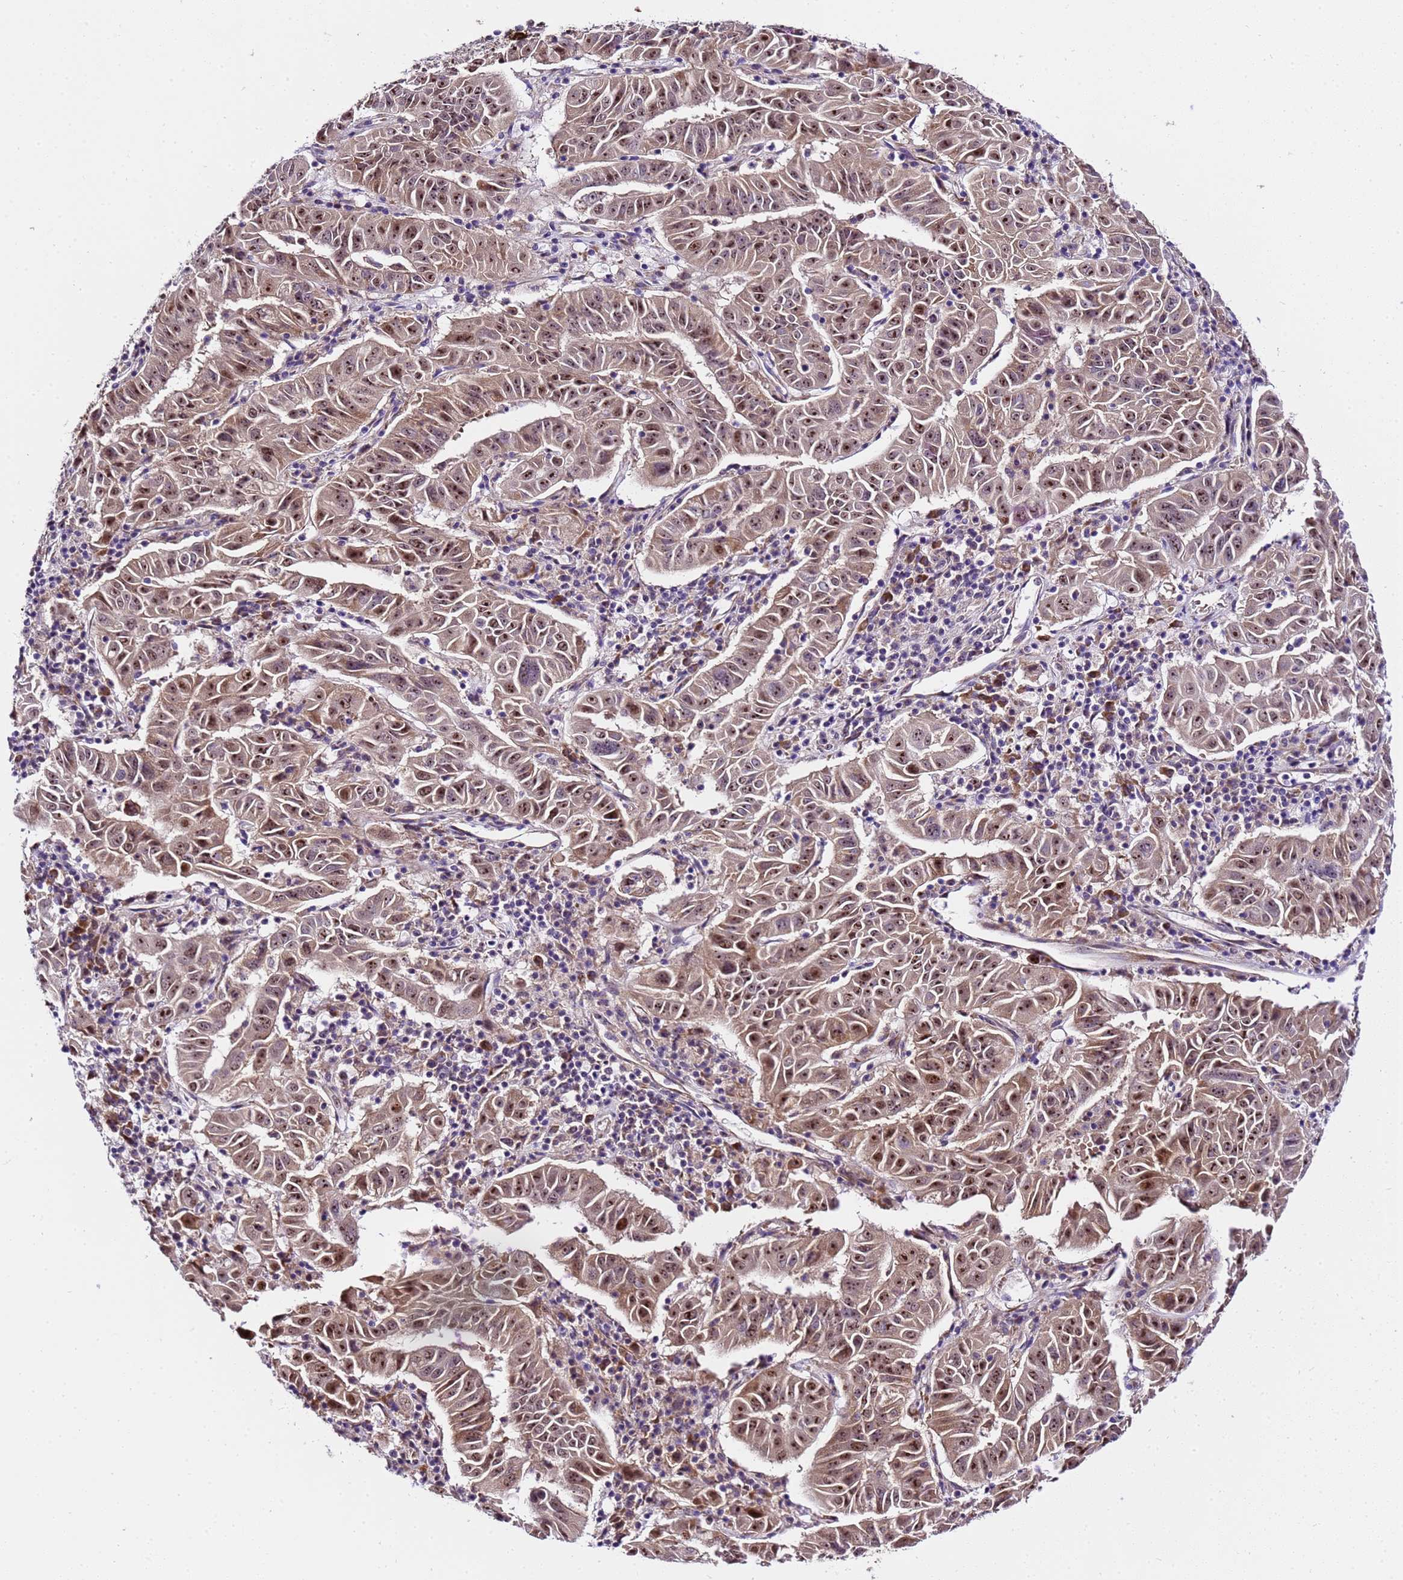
{"staining": {"intensity": "moderate", "quantity": ">75%", "location": "nuclear"}, "tissue": "pancreatic cancer", "cell_type": "Tumor cells", "image_type": "cancer", "snomed": [{"axis": "morphology", "description": "Adenocarcinoma, NOS"}, {"axis": "topography", "description": "Pancreas"}], "caption": "Immunohistochemical staining of human adenocarcinoma (pancreatic) displays medium levels of moderate nuclear expression in about >75% of tumor cells.", "gene": "SLX4IP", "patient": {"sex": "male", "age": 63}}